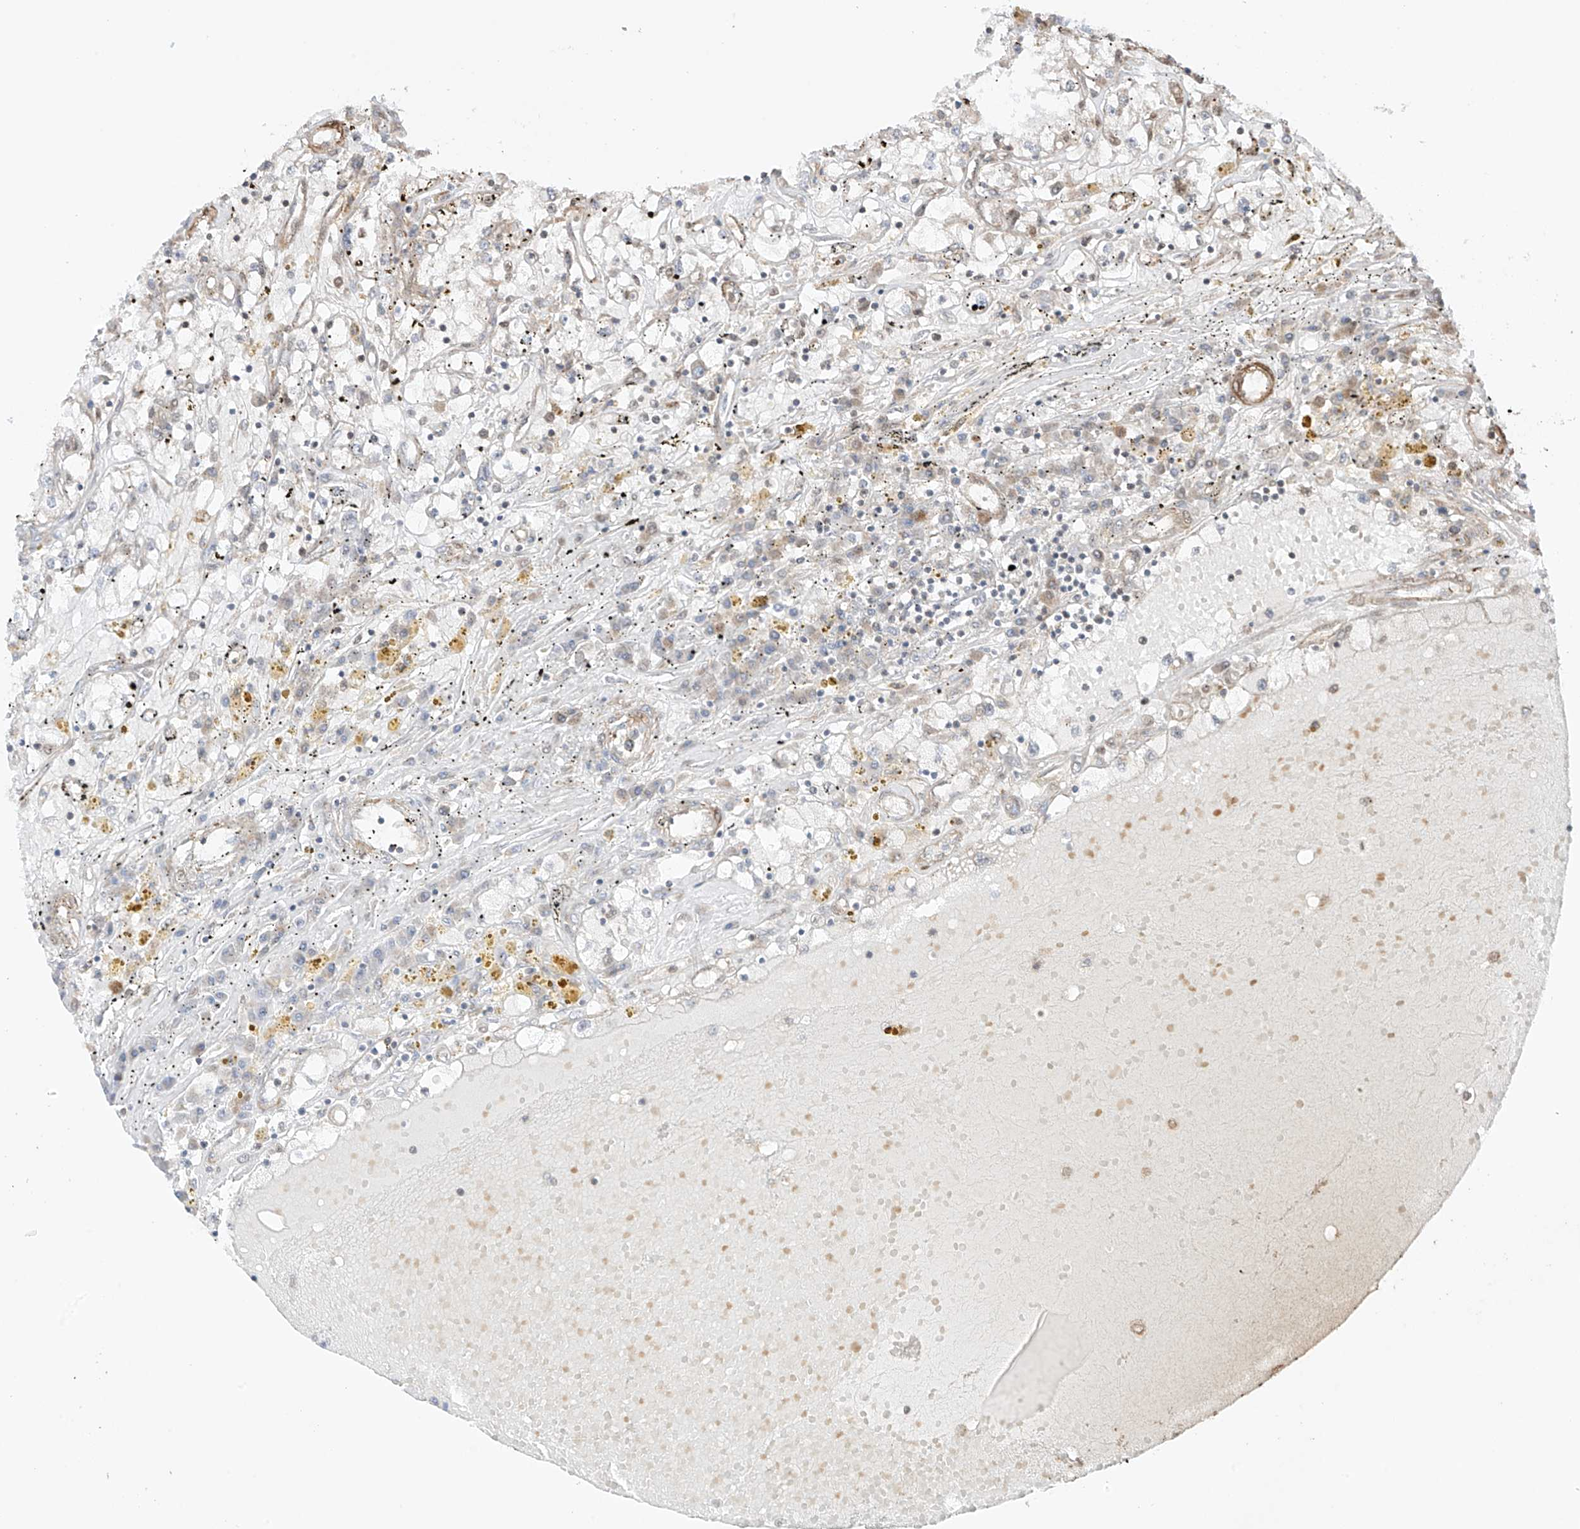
{"staining": {"intensity": "negative", "quantity": "none", "location": "none"}, "tissue": "renal cancer", "cell_type": "Tumor cells", "image_type": "cancer", "snomed": [{"axis": "morphology", "description": "Adenocarcinoma, NOS"}, {"axis": "topography", "description": "Kidney"}], "caption": "Immunohistochemistry (IHC) image of human adenocarcinoma (renal) stained for a protein (brown), which reveals no positivity in tumor cells.", "gene": "ABCD1", "patient": {"sex": "male", "age": 56}}